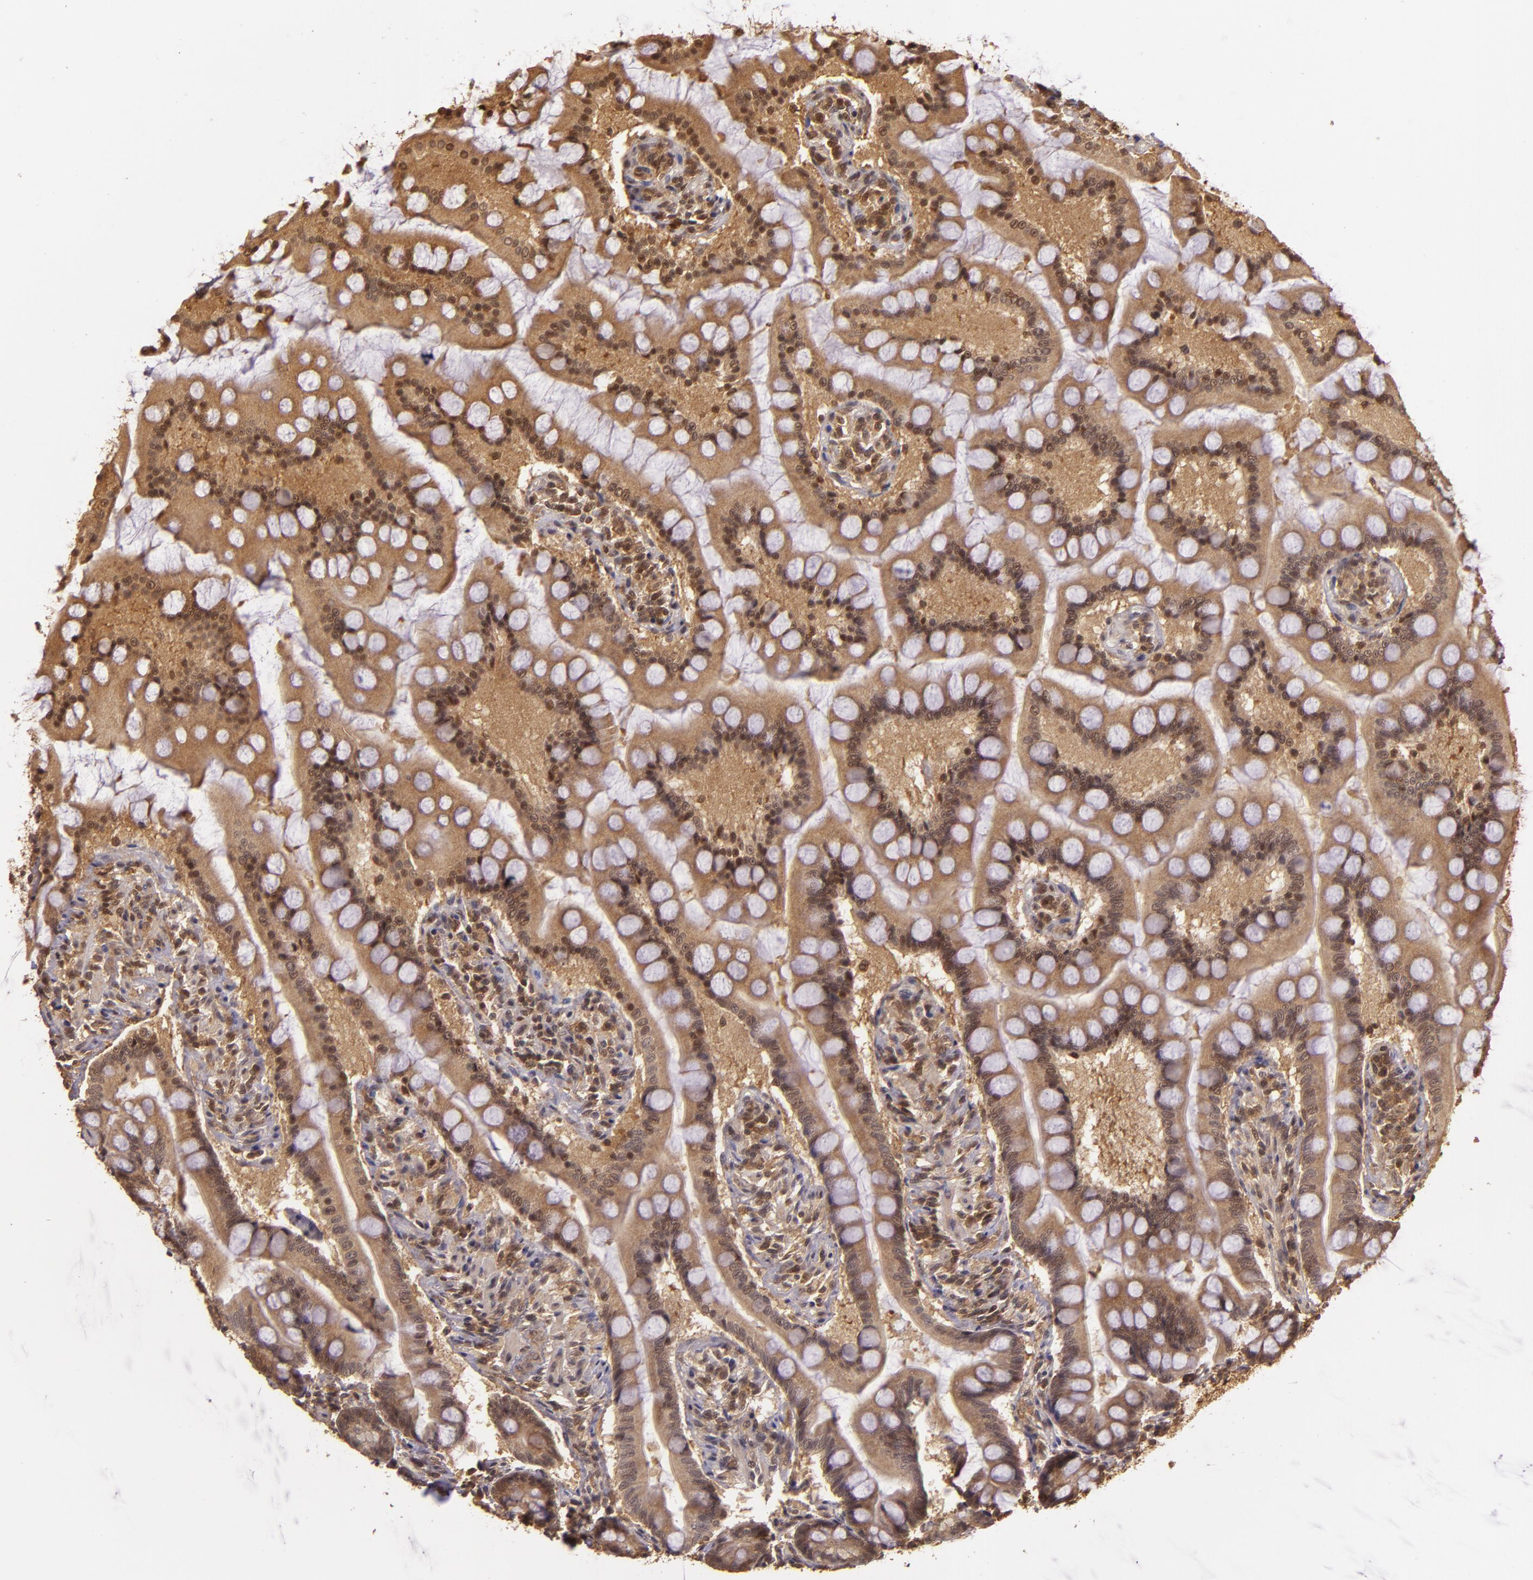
{"staining": {"intensity": "moderate", "quantity": ">75%", "location": "cytoplasmic/membranous"}, "tissue": "small intestine", "cell_type": "Glandular cells", "image_type": "normal", "snomed": [{"axis": "morphology", "description": "Normal tissue, NOS"}, {"axis": "topography", "description": "Small intestine"}], "caption": "An immunohistochemistry photomicrograph of normal tissue is shown. Protein staining in brown labels moderate cytoplasmic/membranous positivity in small intestine within glandular cells.", "gene": "TXNRD2", "patient": {"sex": "male", "age": 41}}